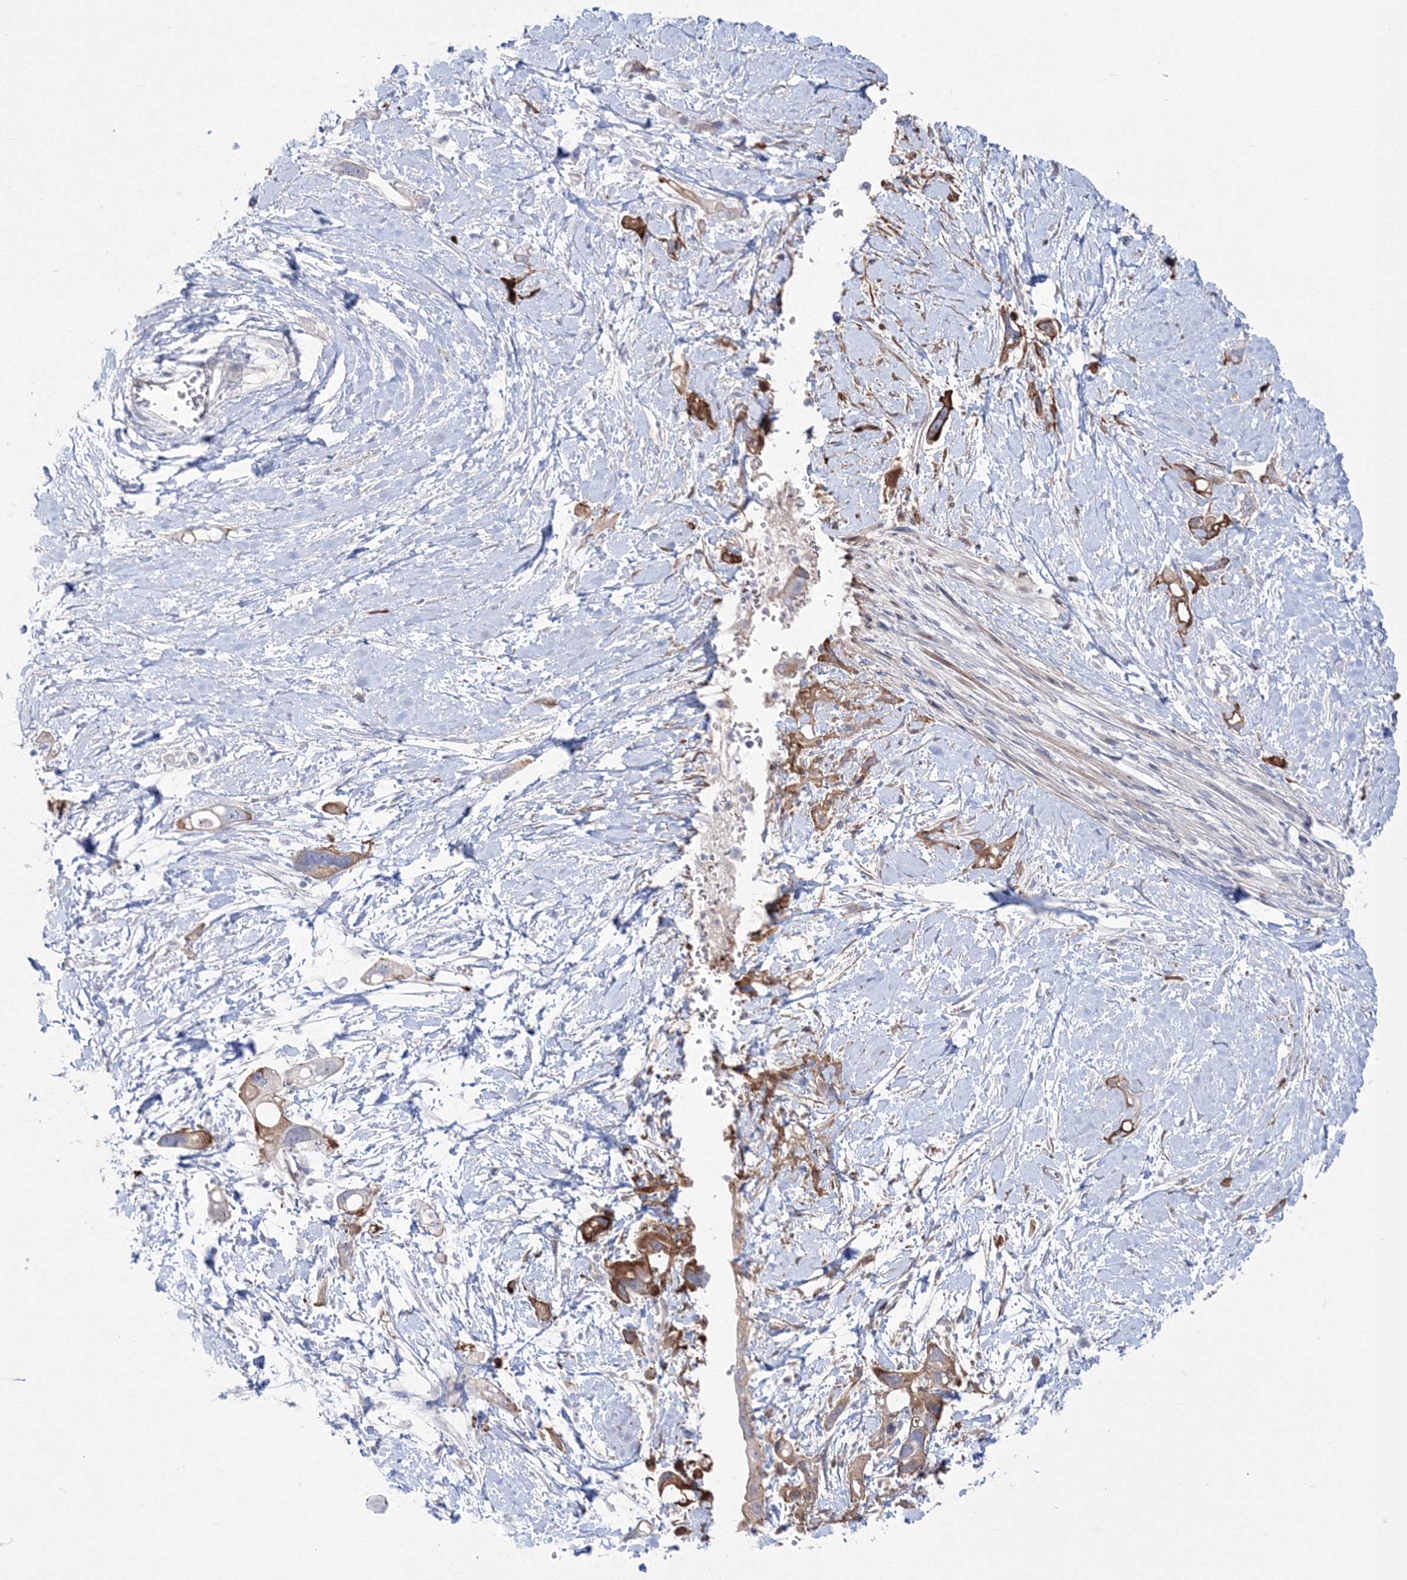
{"staining": {"intensity": "moderate", "quantity": "<25%", "location": "cytoplasmic/membranous"}, "tissue": "pancreatic cancer", "cell_type": "Tumor cells", "image_type": "cancer", "snomed": [{"axis": "morphology", "description": "Adenocarcinoma, NOS"}, {"axis": "topography", "description": "Pancreas"}], "caption": "High-magnification brightfield microscopy of pancreatic cancer (adenocarcinoma) stained with DAB (3,3'-diaminobenzidine) (brown) and counterstained with hematoxylin (blue). tumor cells exhibit moderate cytoplasmic/membranous expression is present in about<25% of cells.", "gene": "HYAL2", "patient": {"sex": "female", "age": 56}}